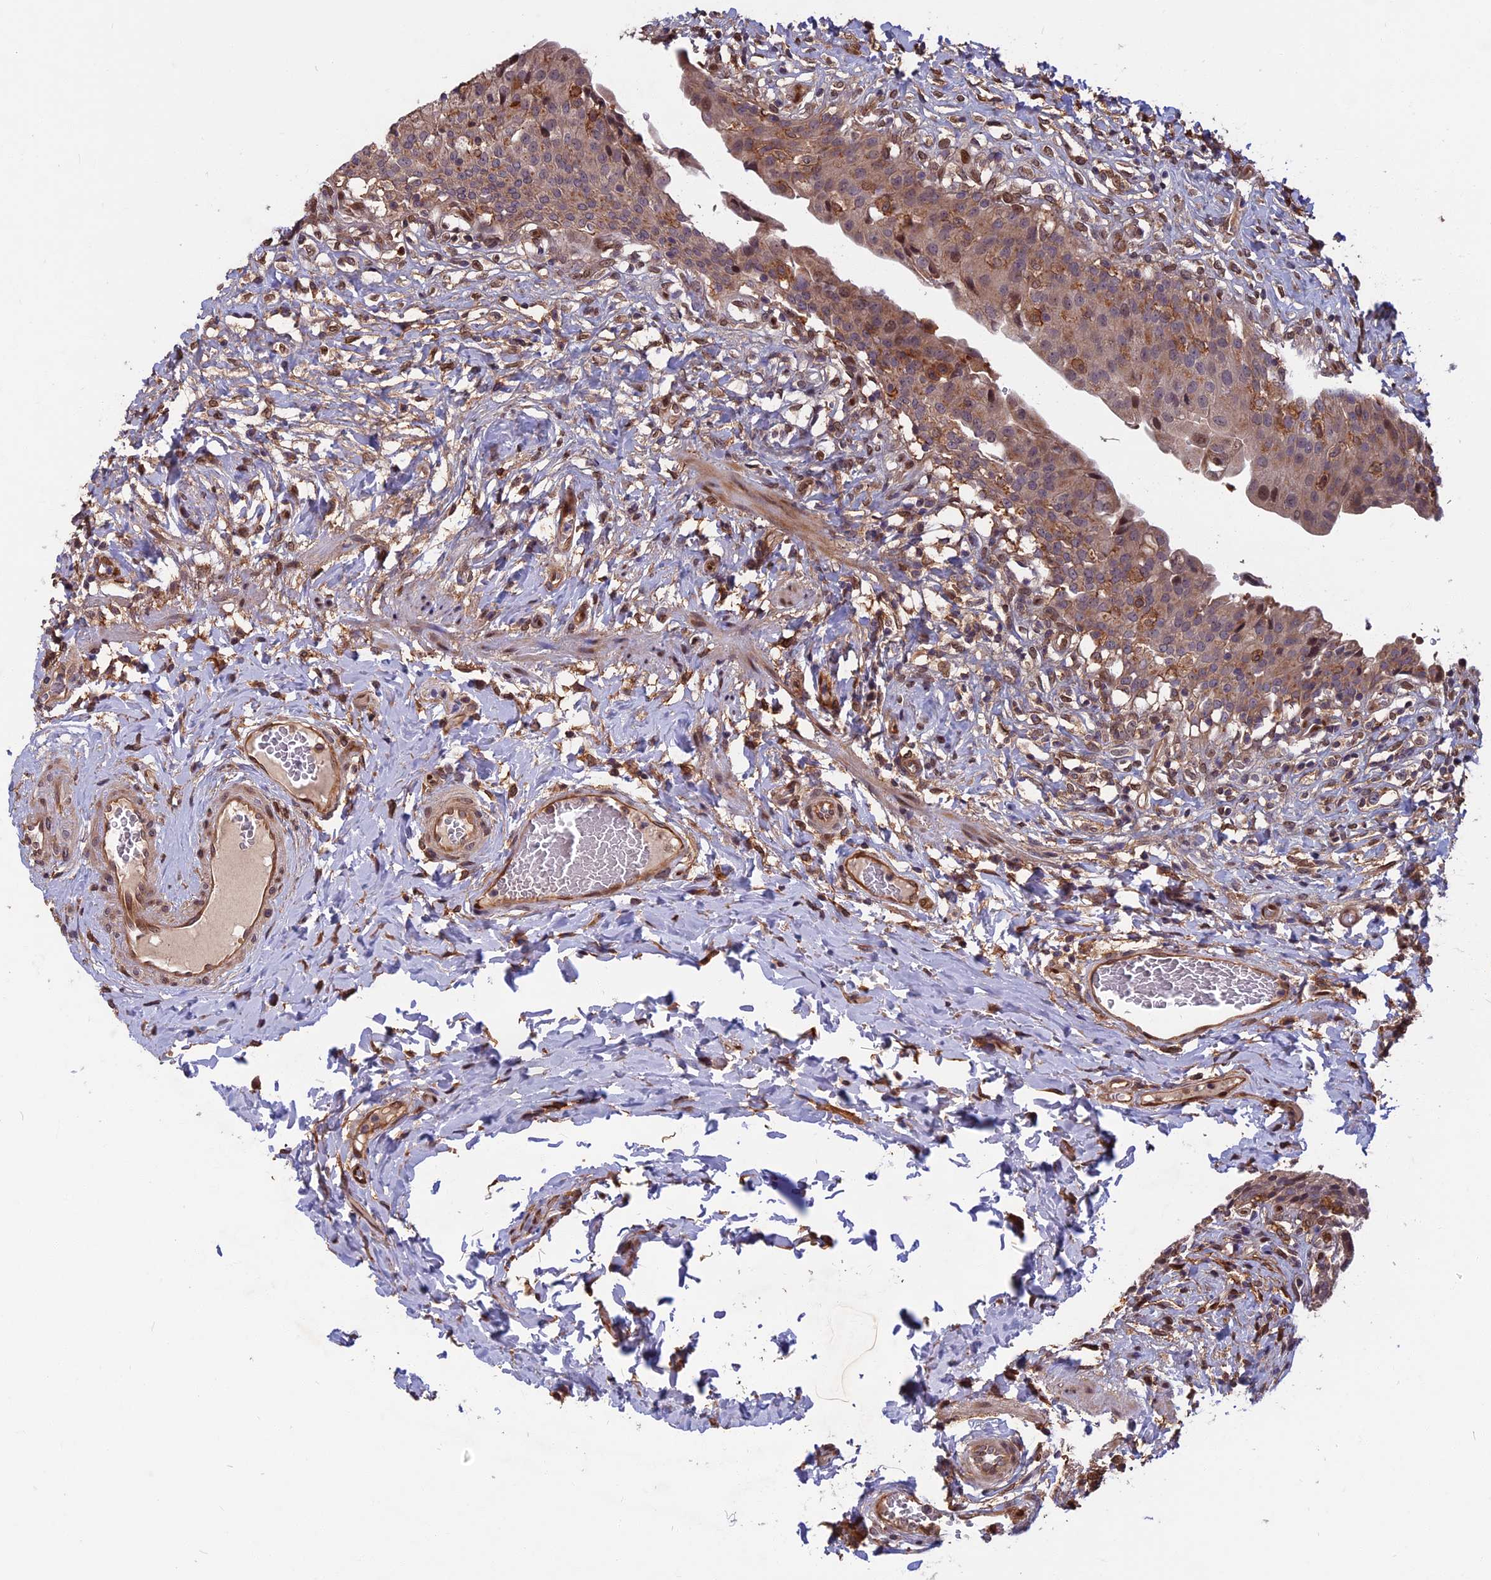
{"staining": {"intensity": "moderate", "quantity": ">75%", "location": "cytoplasmic/membranous,nuclear"}, "tissue": "urinary bladder", "cell_type": "Urothelial cells", "image_type": "normal", "snomed": [{"axis": "morphology", "description": "Normal tissue, NOS"}, {"axis": "morphology", "description": "Inflammation, NOS"}, {"axis": "topography", "description": "Urinary bladder"}], "caption": "This image shows benign urinary bladder stained with immunohistochemistry to label a protein in brown. The cytoplasmic/membranous,nuclear of urothelial cells show moderate positivity for the protein. Nuclei are counter-stained blue.", "gene": "SPG11", "patient": {"sex": "male", "age": 64}}